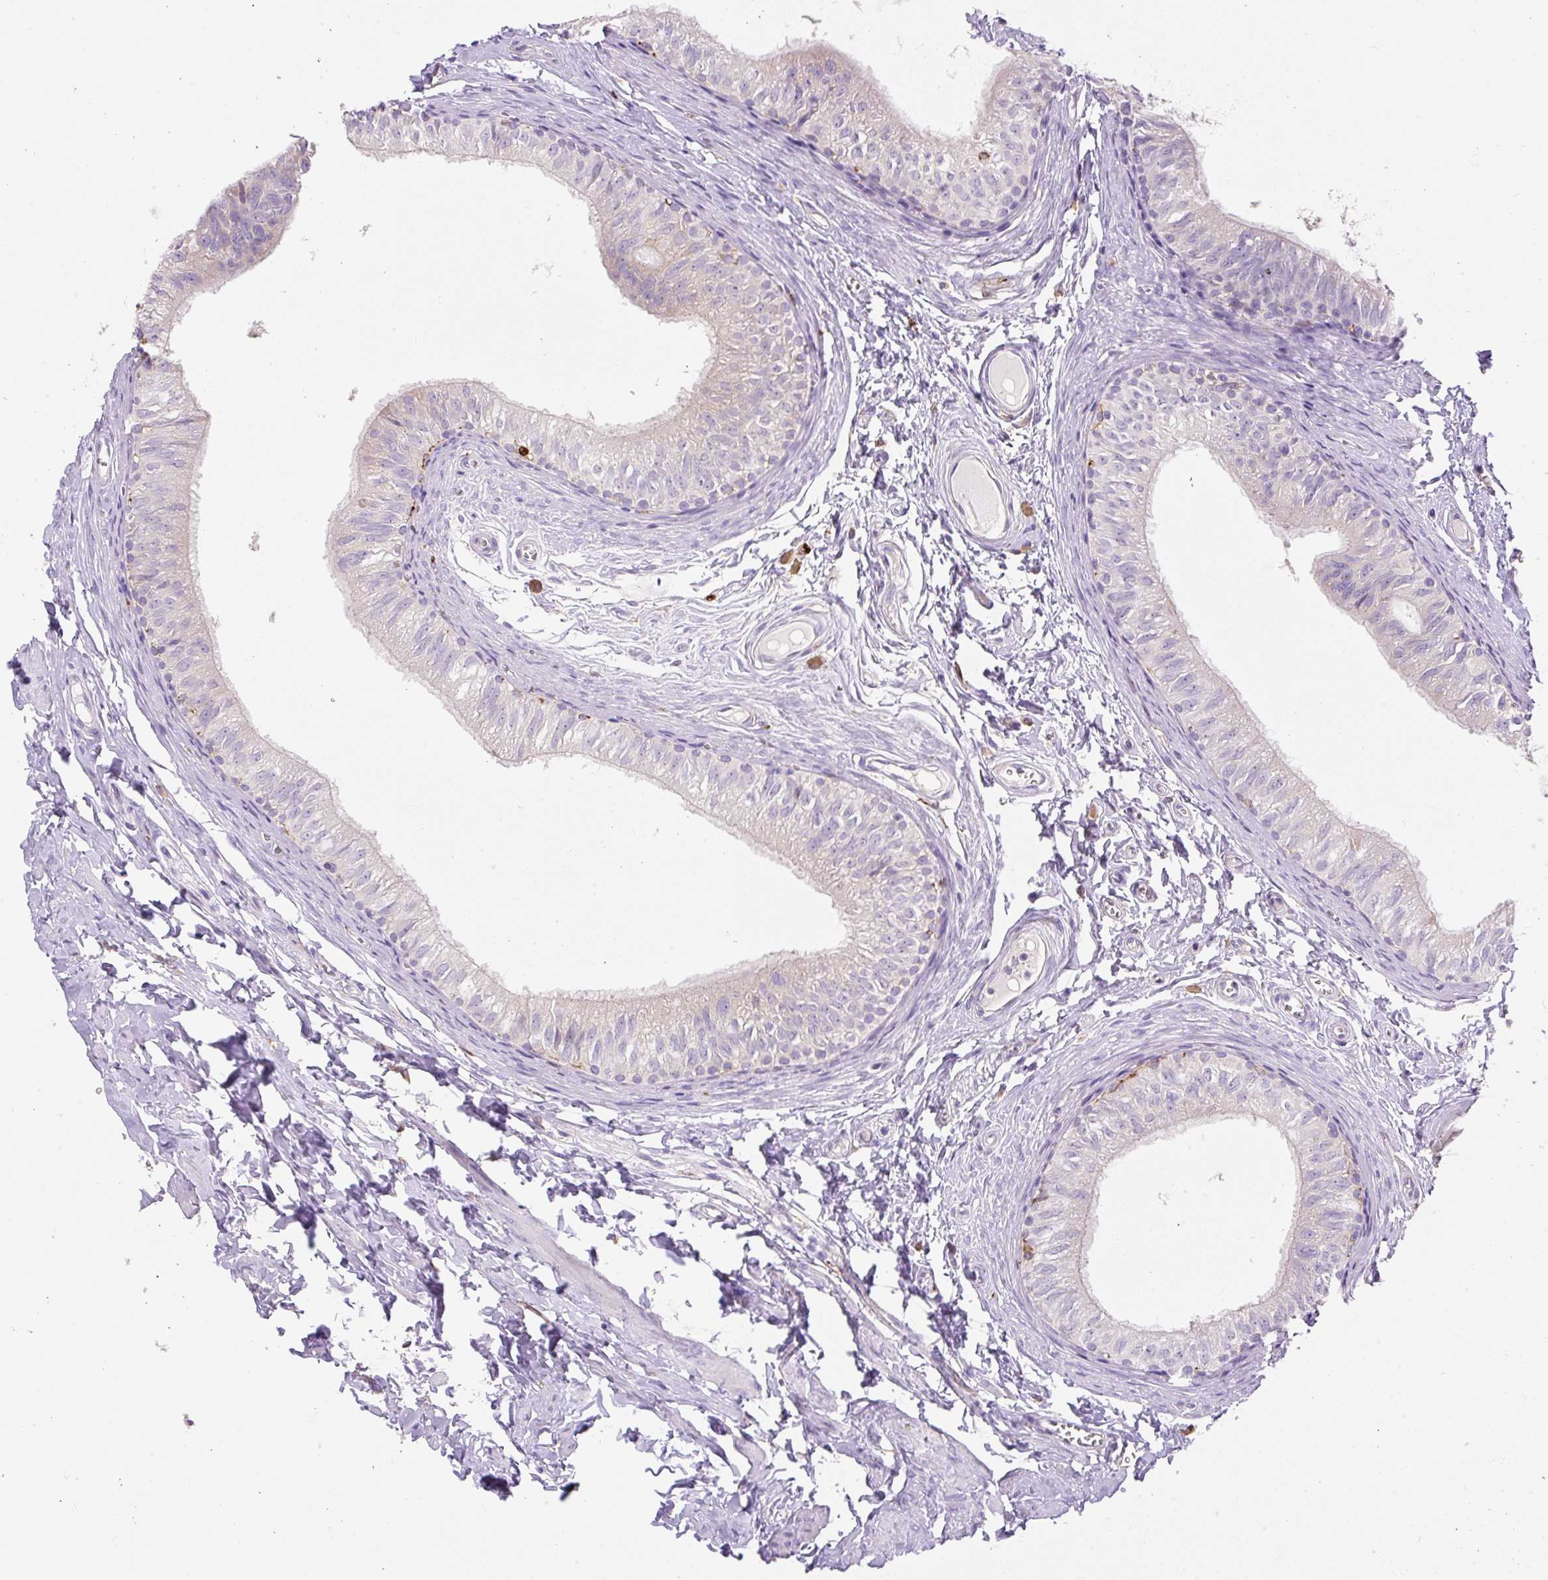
{"staining": {"intensity": "negative", "quantity": "none", "location": "none"}, "tissue": "epididymis", "cell_type": "Glandular cells", "image_type": "normal", "snomed": [{"axis": "morphology", "description": "Normal tissue, NOS"}, {"axis": "topography", "description": "Epididymis"}], "caption": "IHC photomicrograph of unremarkable epididymis stained for a protein (brown), which exhibits no expression in glandular cells.", "gene": "TDRD15", "patient": {"sex": "male", "age": 42}}